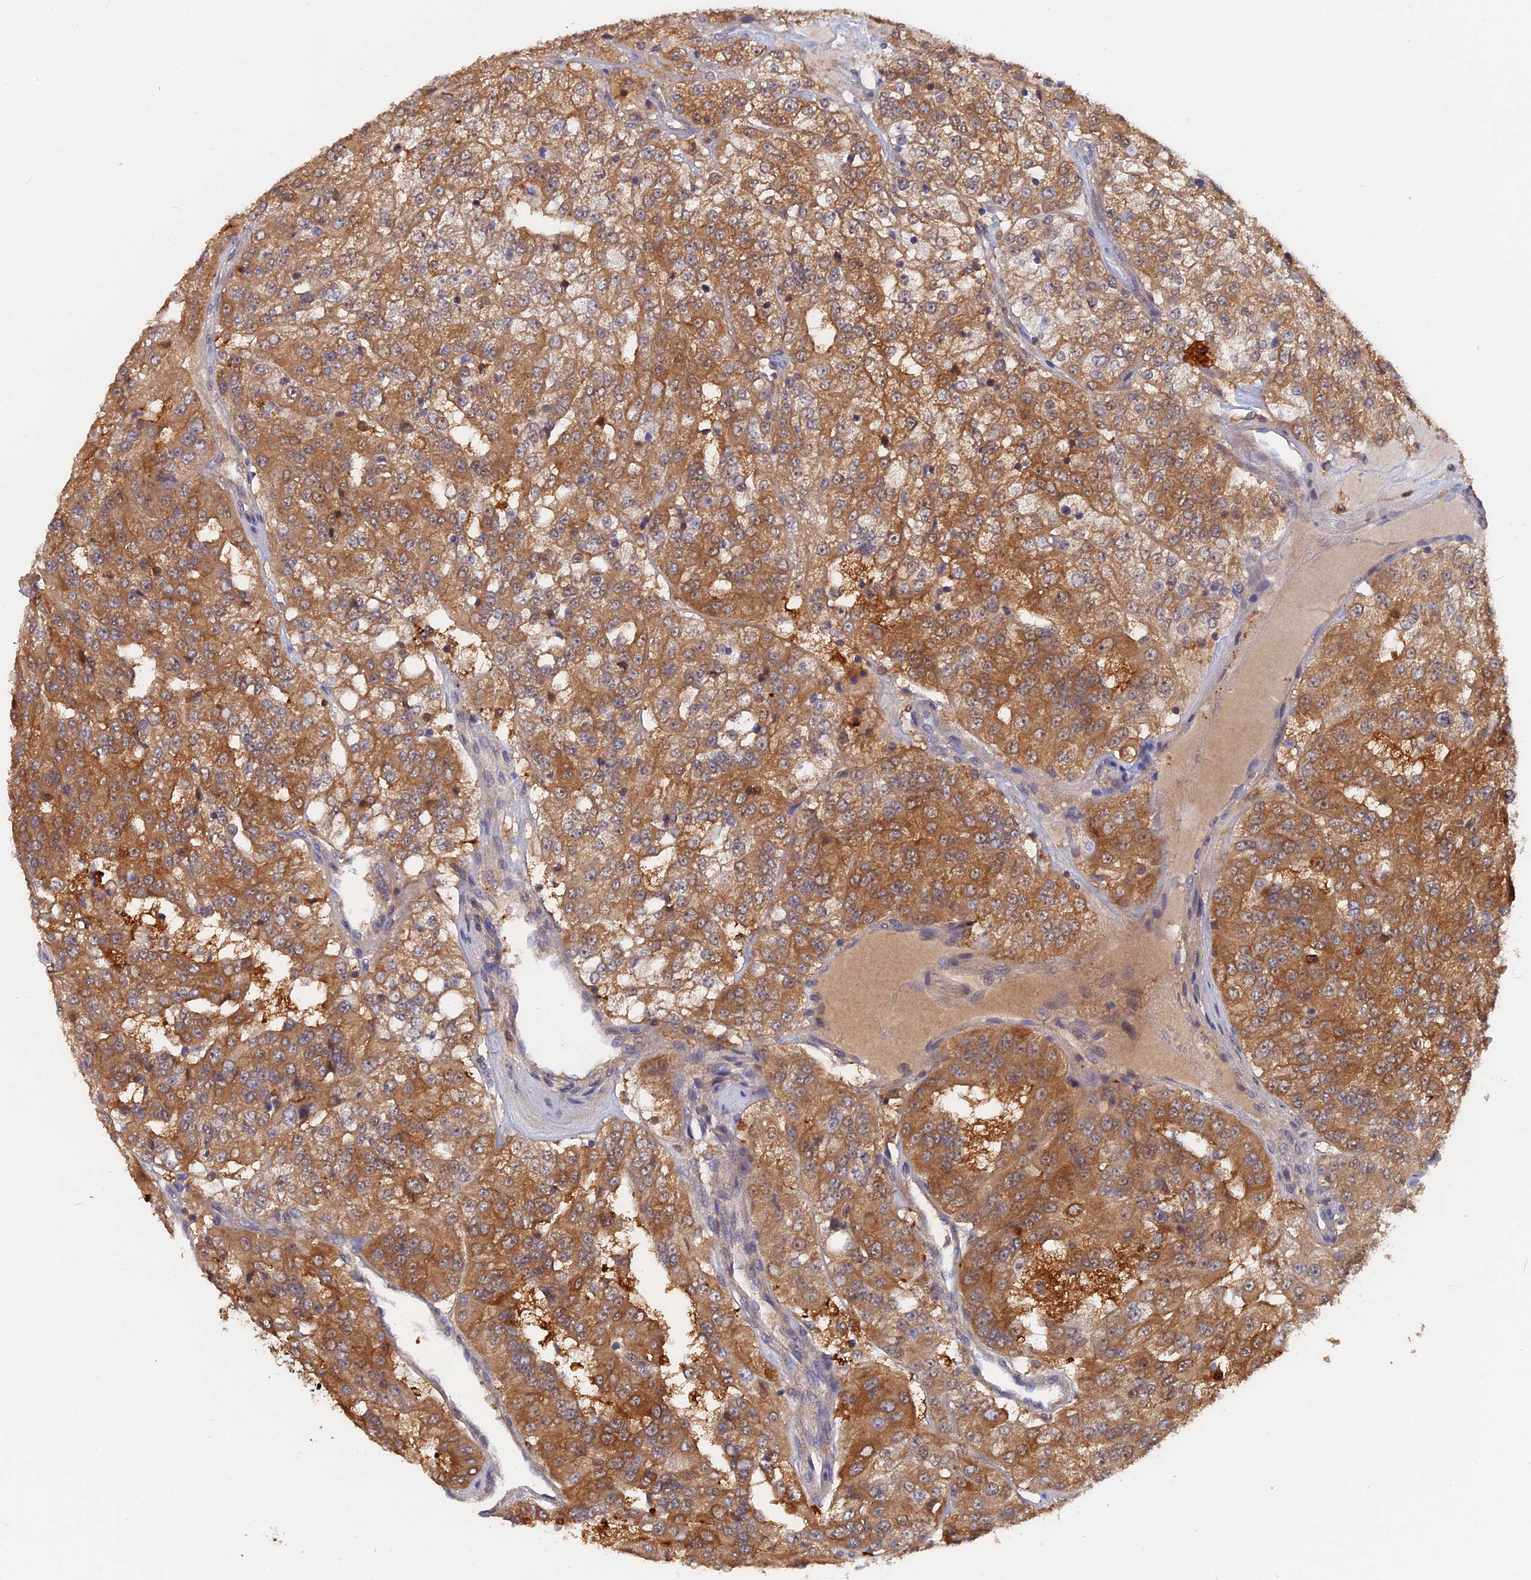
{"staining": {"intensity": "moderate", "quantity": ">75%", "location": "cytoplasmic/membranous"}, "tissue": "renal cancer", "cell_type": "Tumor cells", "image_type": "cancer", "snomed": [{"axis": "morphology", "description": "Adenocarcinoma, NOS"}, {"axis": "topography", "description": "Kidney"}], "caption": "Renal cancer (adenocarcinoma) was stained to show a protein in brown. There is medium levels of moderate cytoplasmic/membranous positivity in about >75% of tumor cells.", "gene": "BLVRA", "patient": {"sex": "female", "age": 63}}